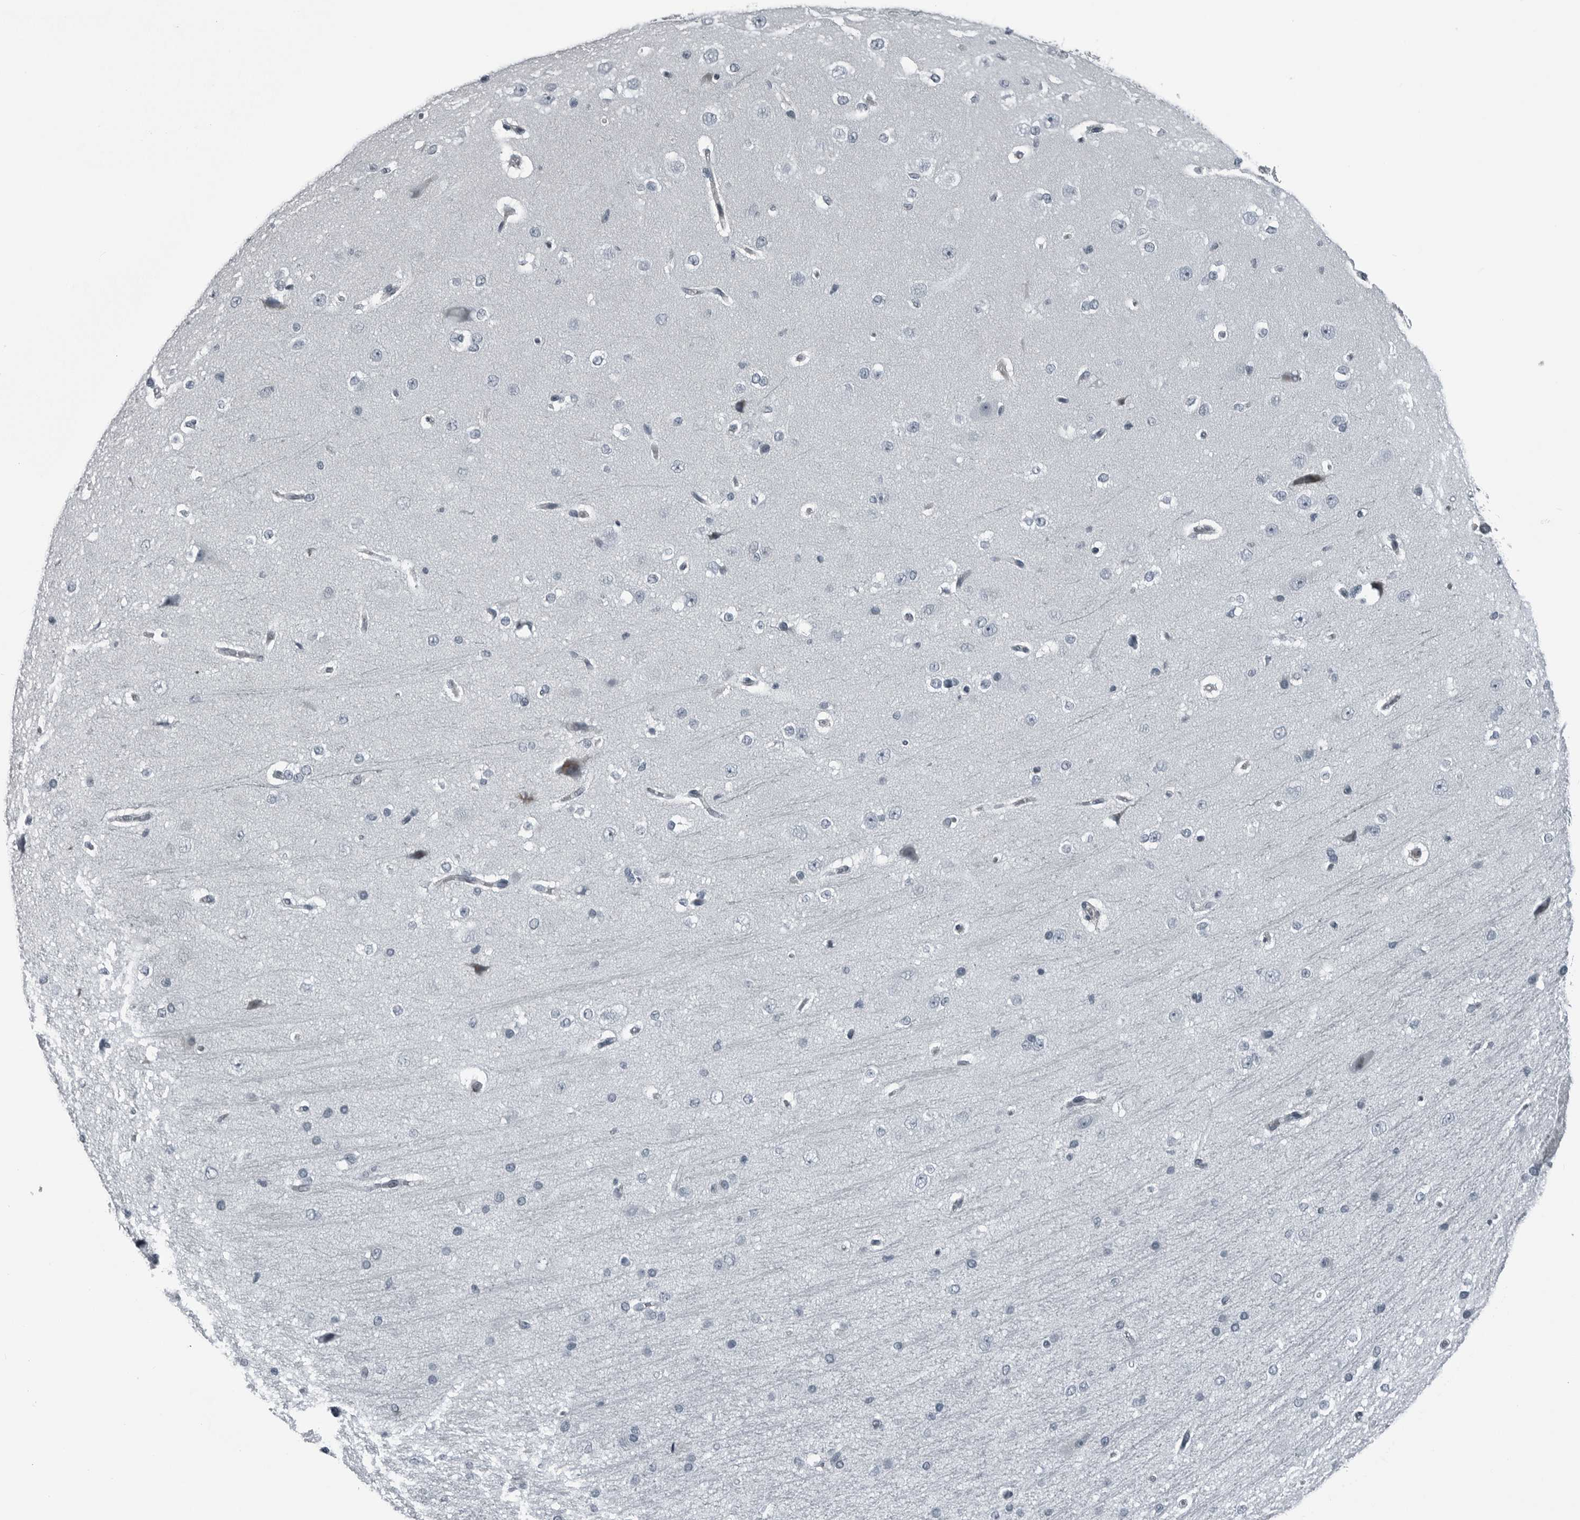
{"staining": {"intensity": "negative", "quantity": "none", "location": "none"}, "tissue": "cerebral cortex", "cell_type": "Endothelial cells", "image_type": "normal", "snomed": [{"axis": "morphology", "description": "Normal tissue, NOS"}, {"axis": "morphology", "description": "Developmental malformation"}, {"axis": "topography", "description": "Cerebral cortex"}], "caption": "Endothelial cells are negative for brown protein staining in normal cerebral cortex. (Stains: DAB (3,3'-diaminobenzidine) immunohistochemistry with hematoxylin counter stain, Microscopy: brightfield microscopy at high magnification).", "gene": "GAK", "patient": {"sex": "female", "age": 30}}